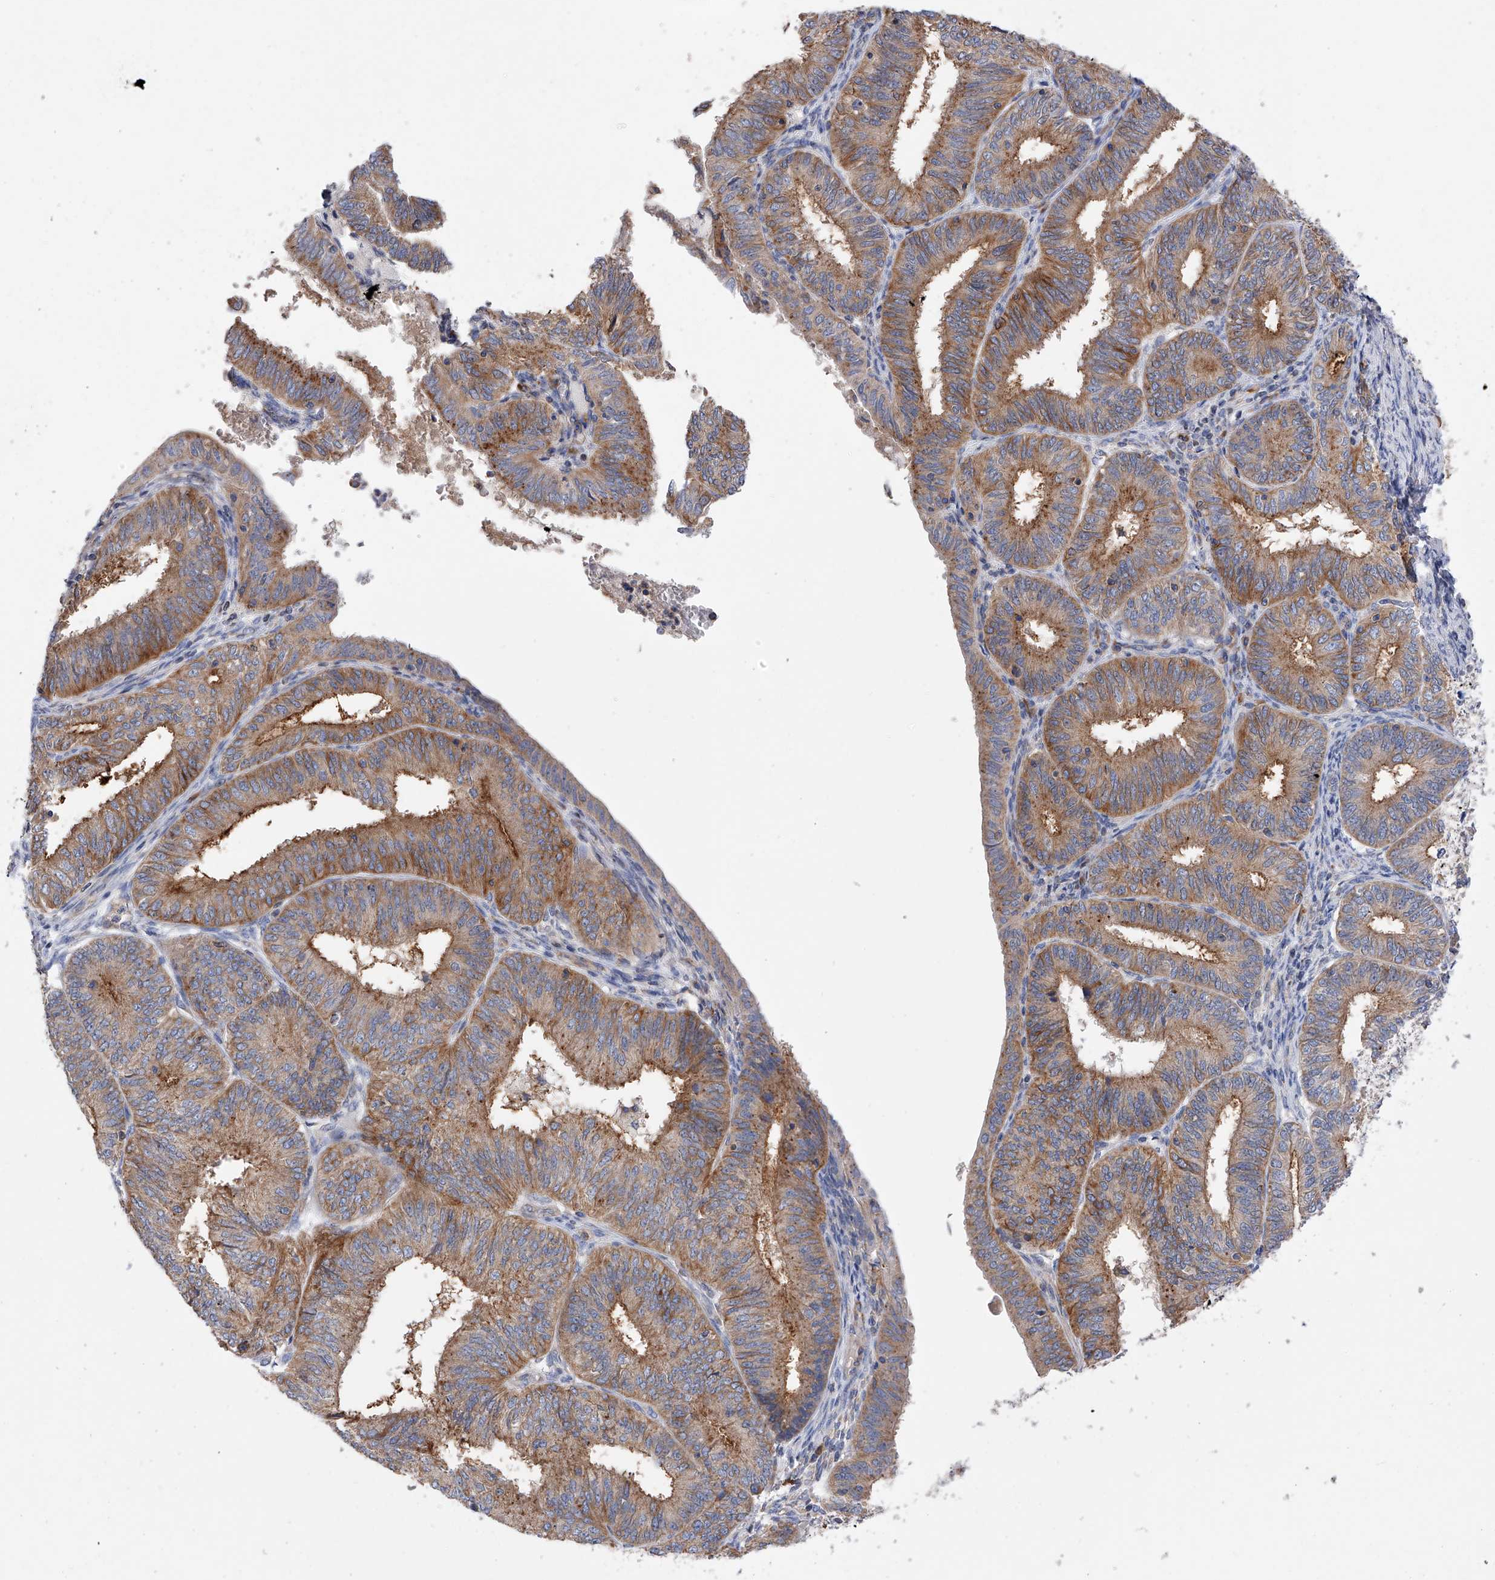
{"staining": {"intensity": "moderate", "quantity": ">75%", "location": "cytoplasmic/membranous"}, "tissue": "endometrial cancer", "cell_type": "Tumor cells", "image_type": "cancer", "snomed": [{"axis": "morphology", "description": "Adenocarcinoma, NOS"}, {"axis": "topography", "description": "Endometrium"}], "caption": "Protein expression analysis of endometrial cancer shows moderate cytoplasmic/membranous positivity in about >75% of tumor cells. (brown staining indicates protein expression, while blue staining denotes nuclei).", "gene": "MLYCD", "patient": {"sex": "female", "age": 51}}